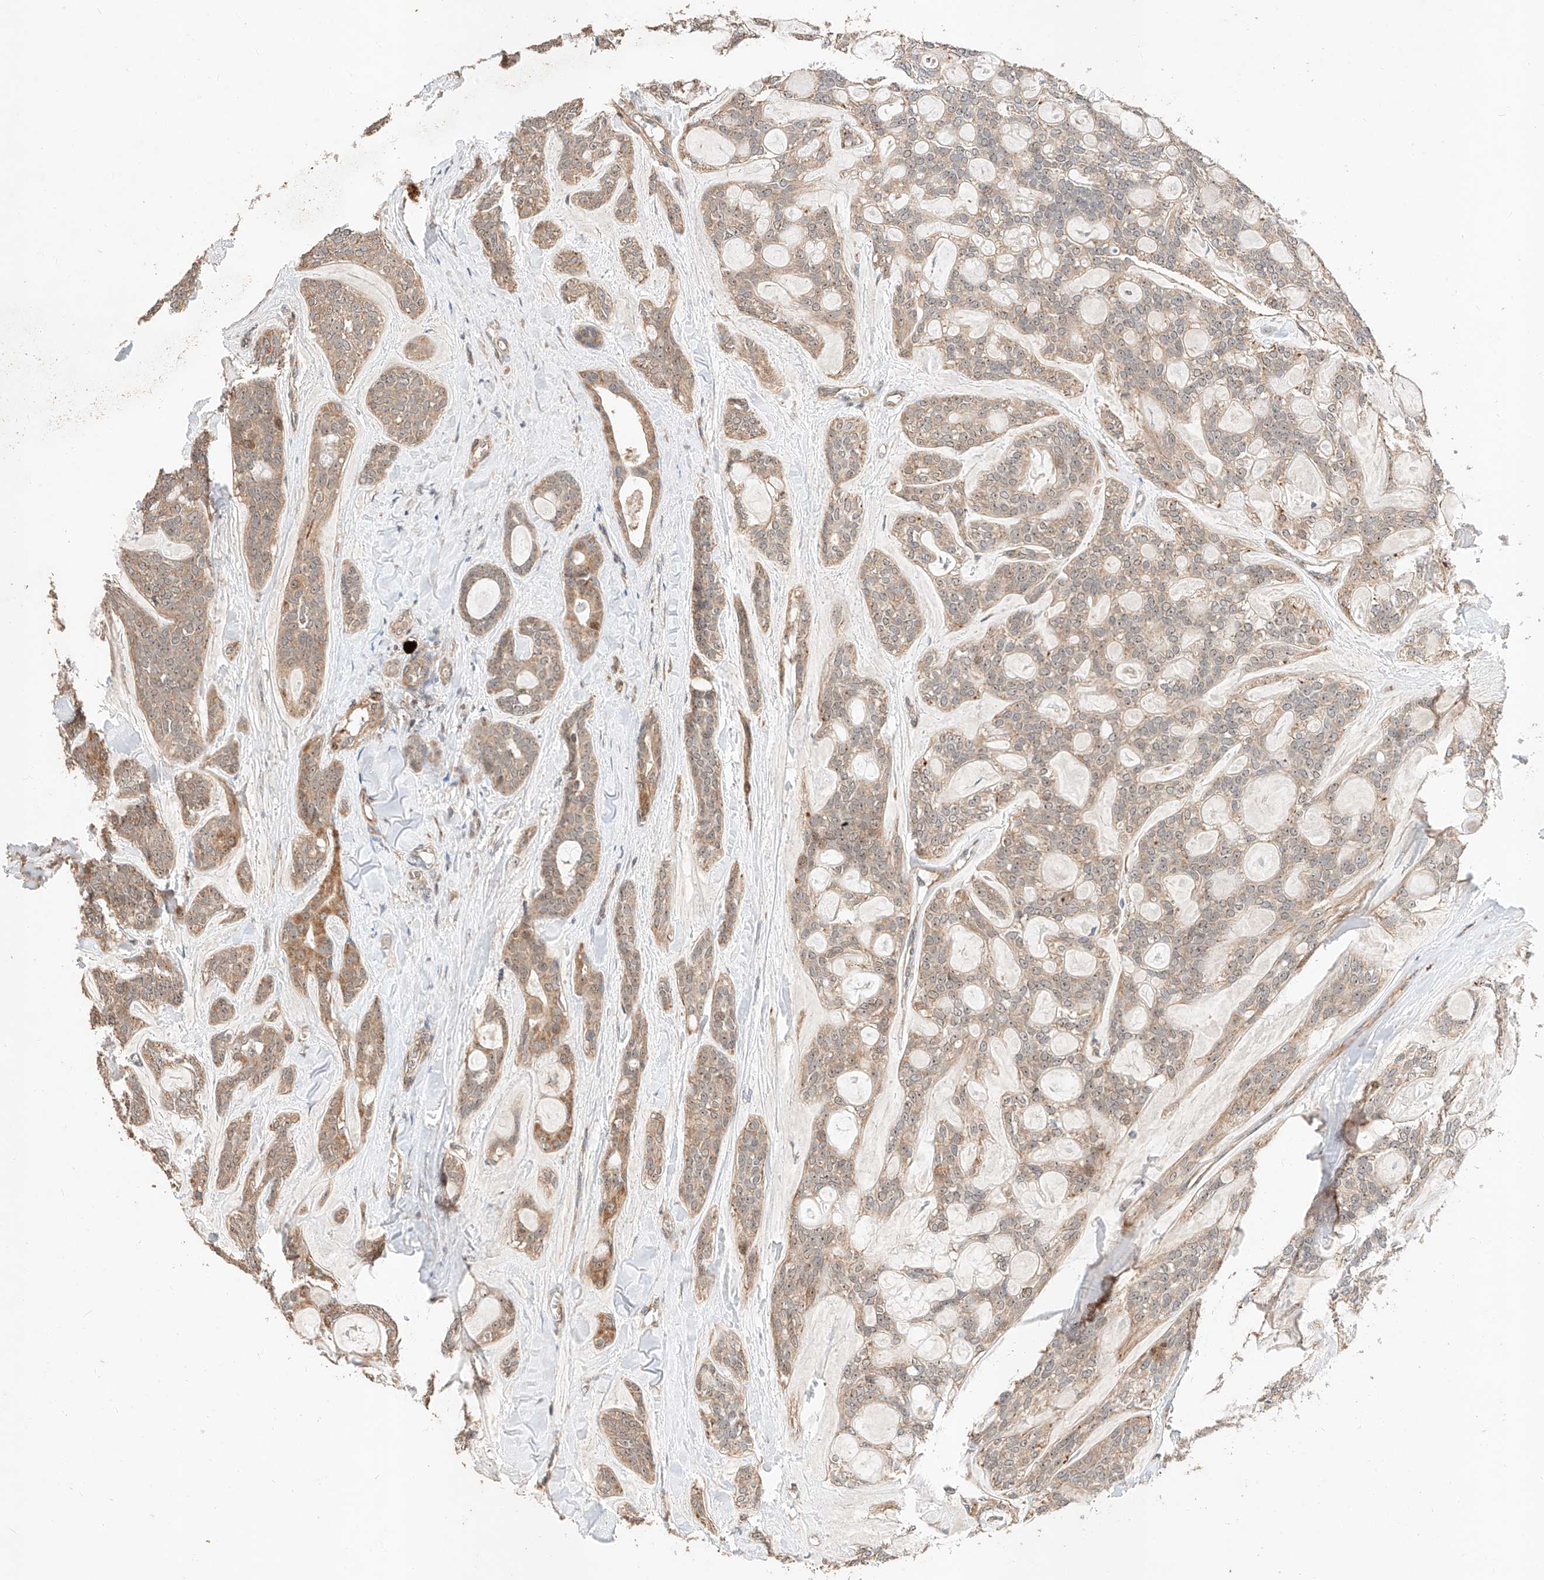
{"staining": {"intensity": "weak", "quantity": ">75%", "location": "cytoplasmic/membranous"}, "tissue": "head and neck cancer", "cell_type": "Tumor cells", "image_type": "cancer", "snomed": [{"axis": "morphology", "description": "Adenocarcinoma, NOS"}, {"axis": "topography", "description": "Head-Neck"}], "caption": "Head and neck cancer stained with a brown dye reveals weak cytoplasmic/membranous positive positivity in about >75% of tumor cells.", "gene": "RAB23", "patient": {"sex": "male", "age": 66}}